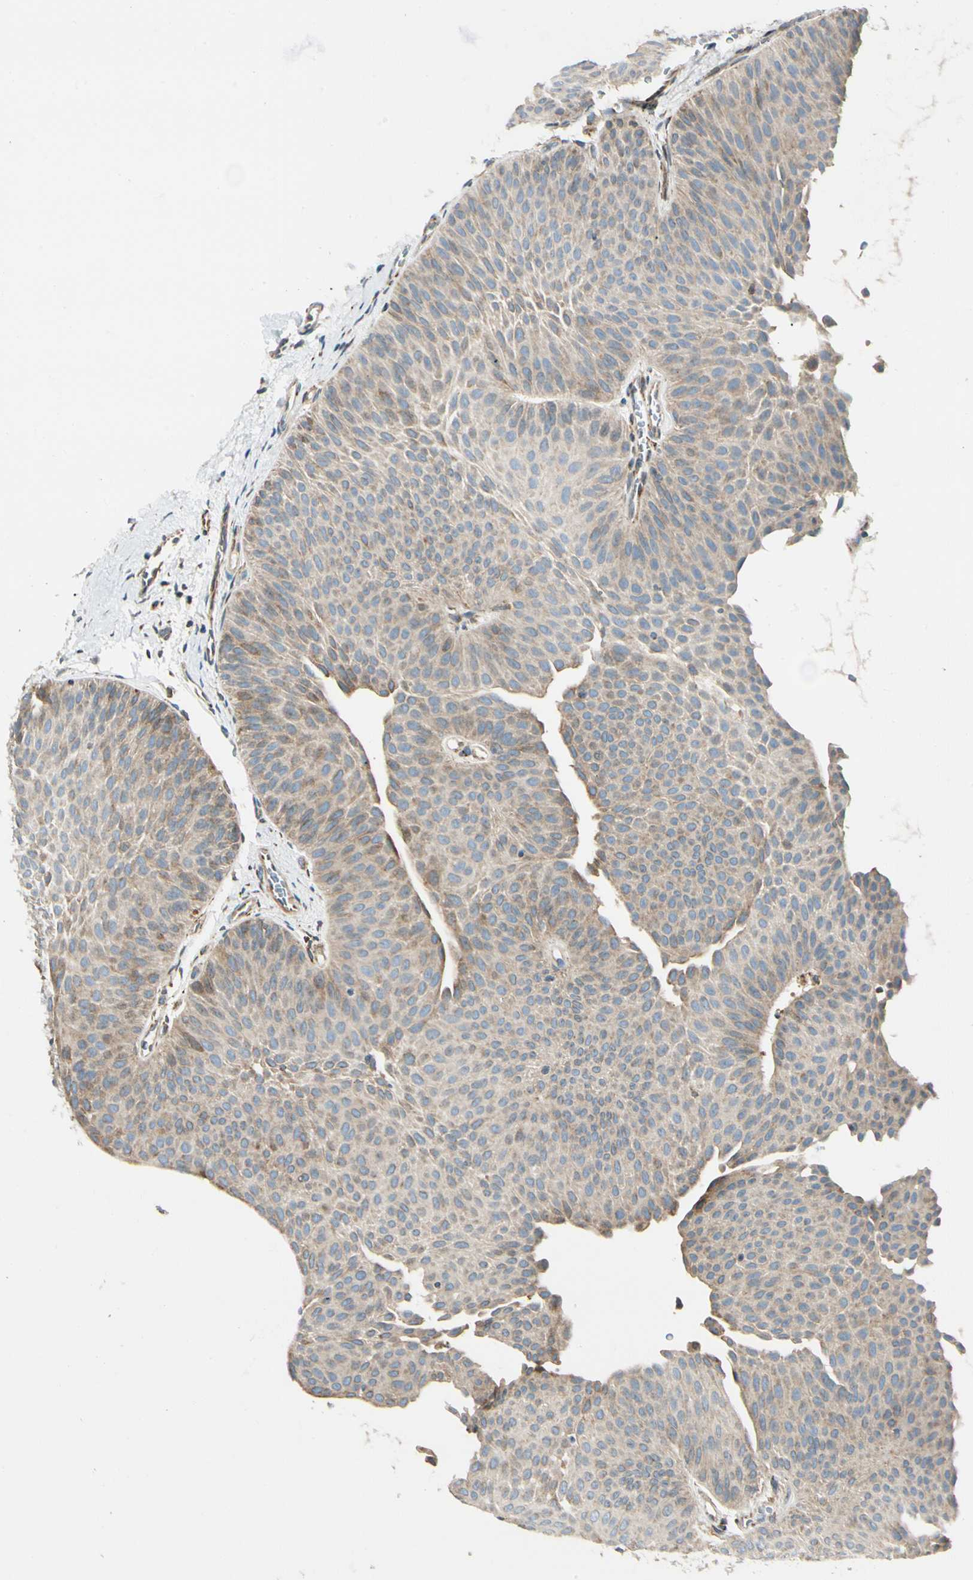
{"staining": {"intensity": "weak", "quantity": ">75%", "location": "cytoplasmic/membranous"}, "tissue": "urothelial cancer", "cell_type": "Tumor cells", "image_type": "cancer", "snomed": [{"axis": "morphology", "description": "Urothelial carcinoma, Low grade"}, {"axis": "topography", "description": "Urinary bladder"}], "caption": "Protein staining displays weak cytoplasmic/membranous staining in about >75% of tumor cells in urothelial cancer. Immunohistochemistry (ihc) stains the protein in brown and the nuclei are stained blue.", "gene": "MRPL9", "patient": {"sex": "female", "age": 60}}